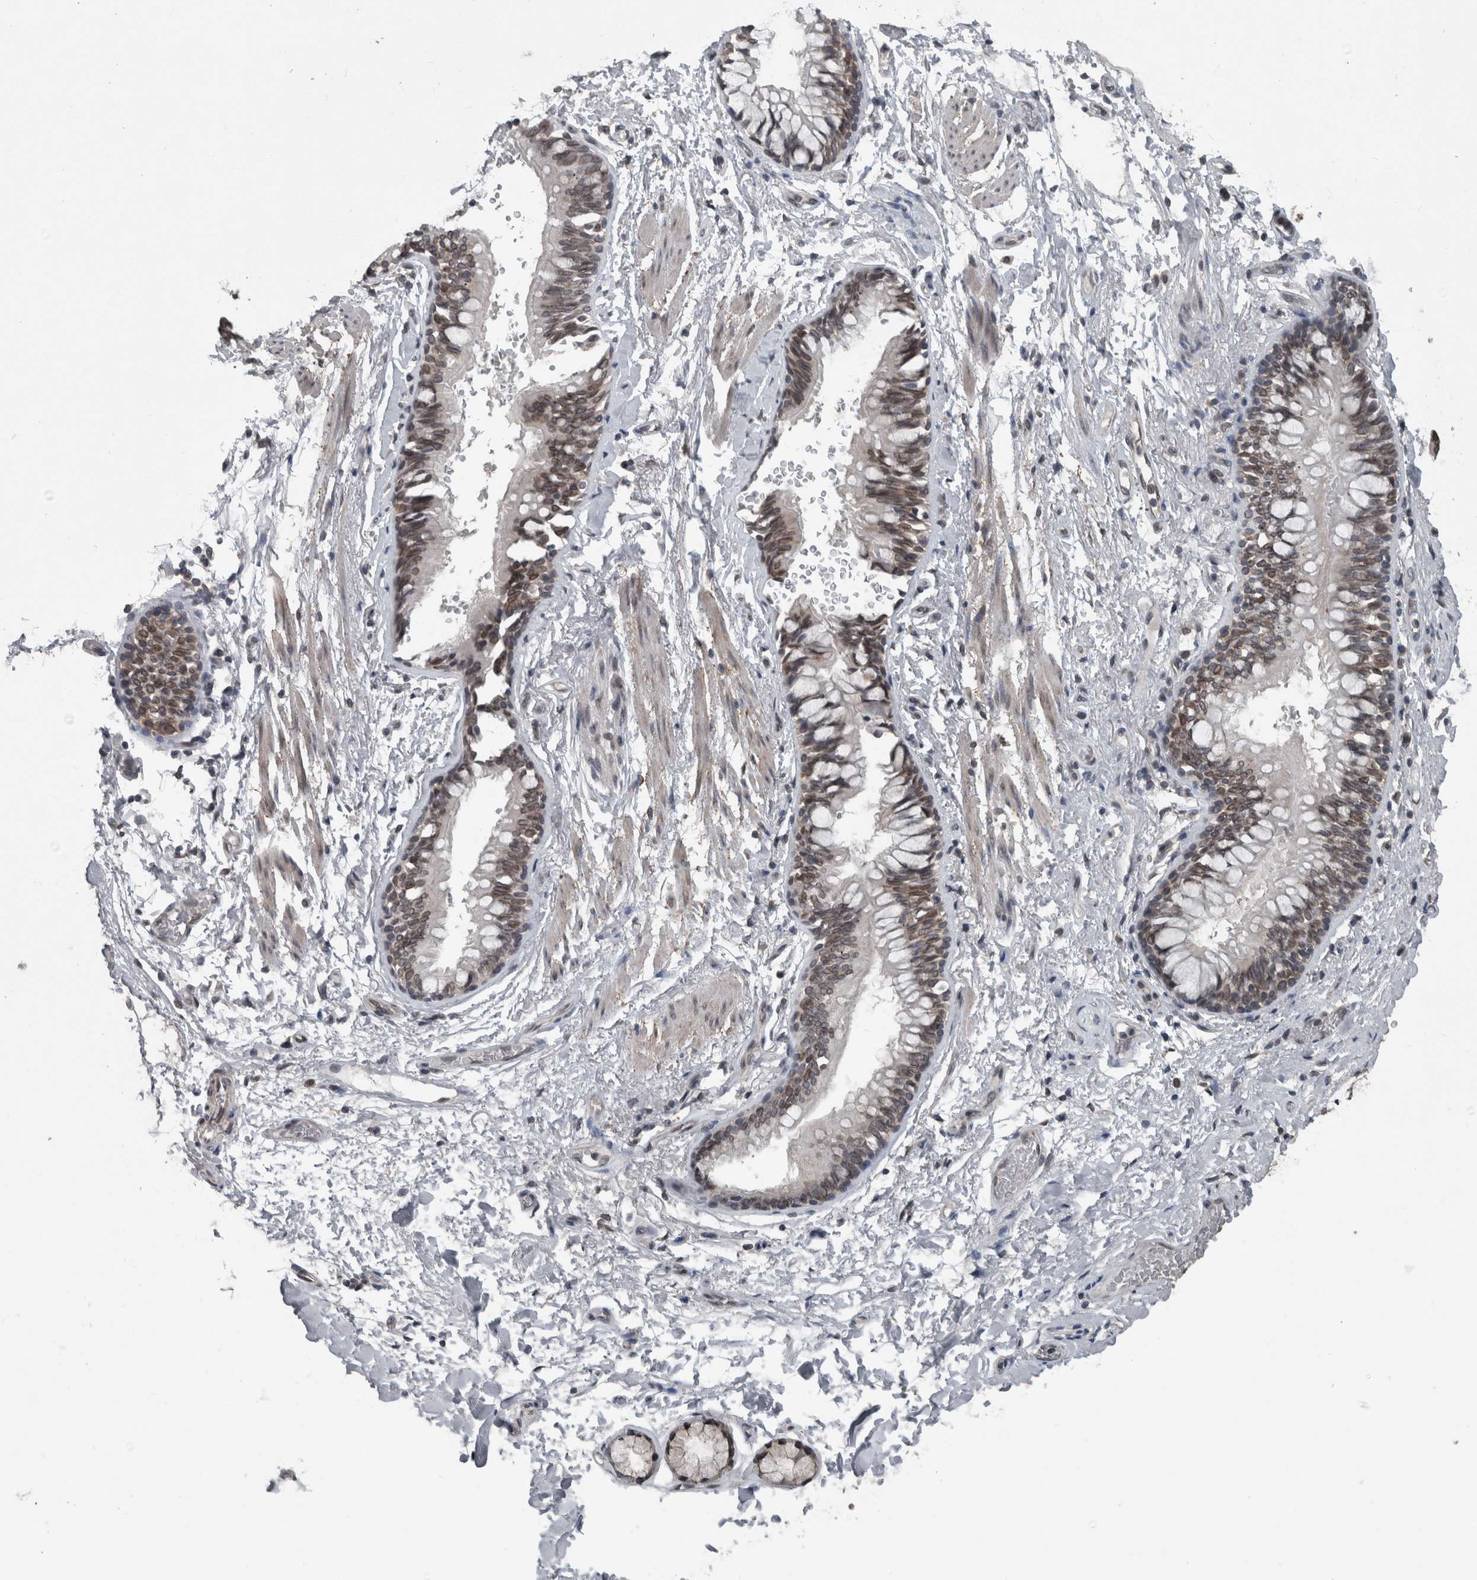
{"staining": {"intensity": "moderate", "quantity": ">75%", "location": "cytoplasmic/membranous,nuclear"}, "tissue": "adipose tissue", "cell_type": "Adipocytes", "image_type": "normal", "snomed": [{"axis": "morphology", "description": "Normal tissue, NOS"}, {"axis": "topography", "description": "Cartilage tissue"}, {"axis": "topography", "description": "Bronchus"}], "caption": "A brown stain shows moderate cytoplasmic/membranous,nuclear positivity of a protein in adipocytes of unremarkable human adipose tissue.", "gene": "RANBP2", "patient": {"sex": "female", "age": 73}}